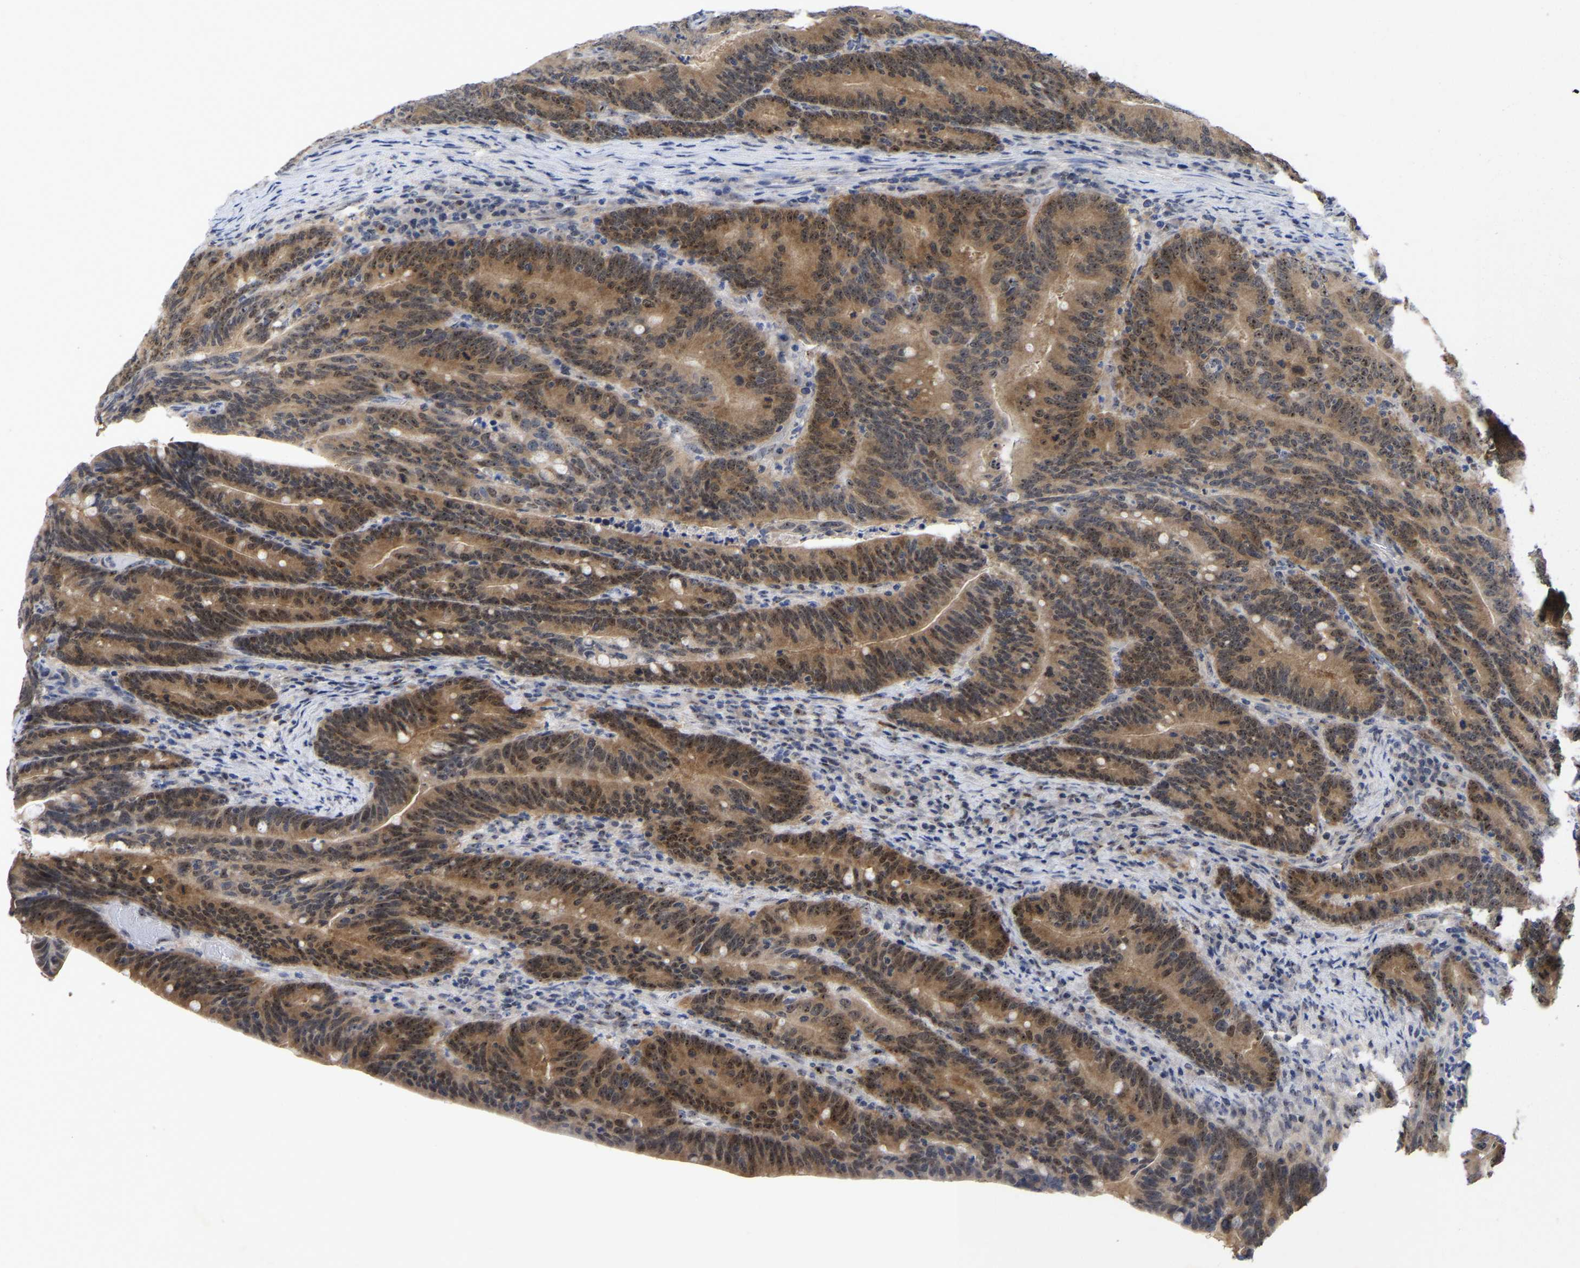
{"staining": {"intensity": "moderate", "quantity": ">75%", "location": "cytoplasmic/membranous,nuclear"}, "tissue": "colorectal cancer", "cell_type": "Tumor cells", "image_type": "cancer", "snomed": [{"axis": "morphology", "description": "Adenocarcinoma, NOS"}, {"axis": "topography", "description": "Colon"}], "caption": "Human colorectal adenocarcinoma stained for a protein (brown) demonstrates moderate cytoplasmic/membranous and nuclear positive staining in about >75% of tumor cells.", "gene": "NLE1", "patient": {"sex": "female", "age": 66}}